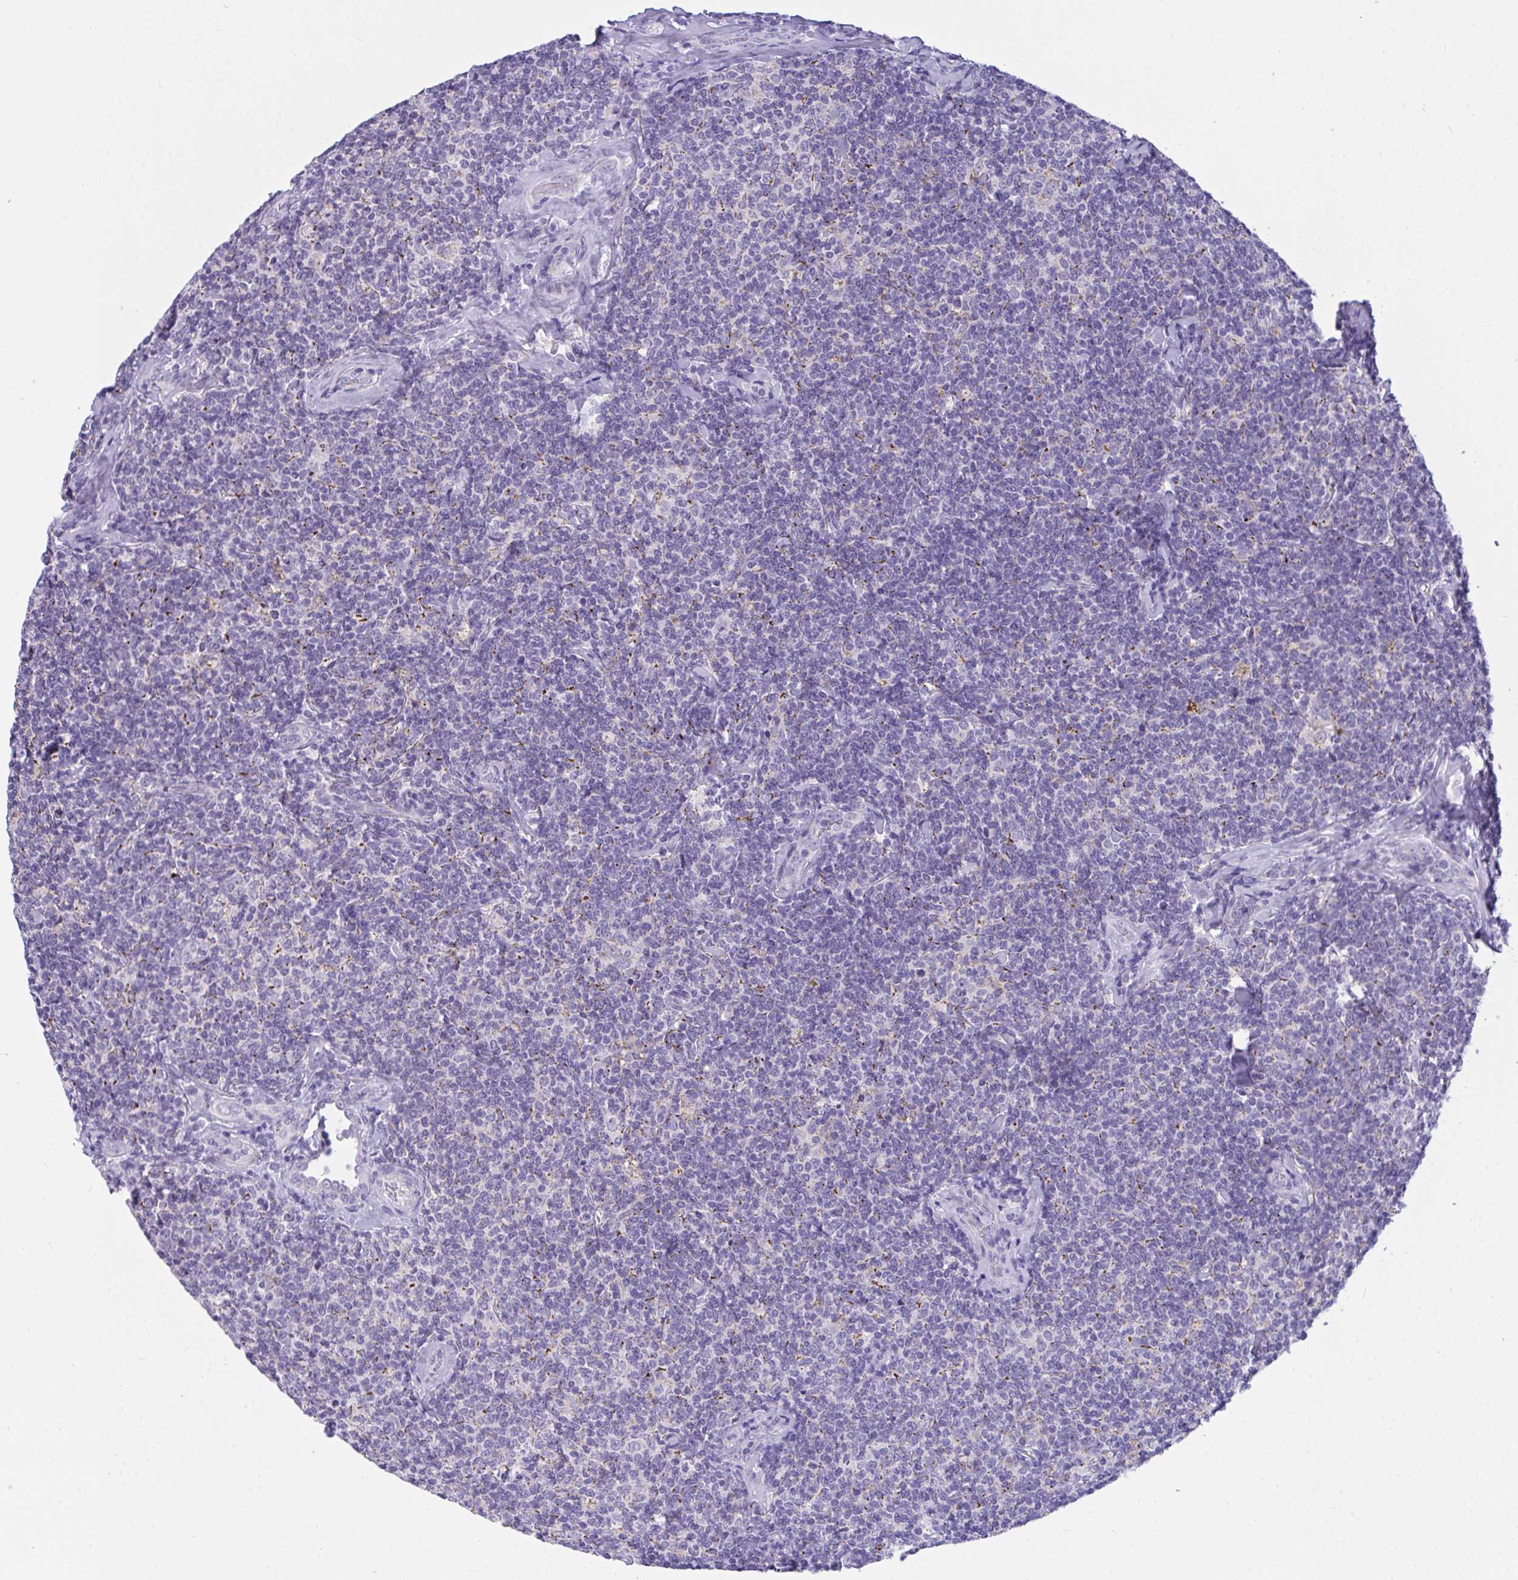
{"staining": {"intensity": "negative", "quantity": "none", "location": "none"}, "tissue": "lymphoma", "cell_type": "Tumor cells", "image_type": "cancer", "snomed": [{"axis": "morphology", "description": "Malignant lymphoma, non-Hodgkin's type, Low grade"}, {"axis": "topography", "description": "Lymph node"}], "caption": "An immunohistochemistry histopathology image of lymphoma is shown. There is no staining in tumor cells of lymphoma. (DAB (3,3'-diaminobenzidine) immunohistochemistry (IHC) visualized using brightfield microscopy, high magnification).", "gene": "SEMA6B", "patient": {"sex": "female", "age": 56}}